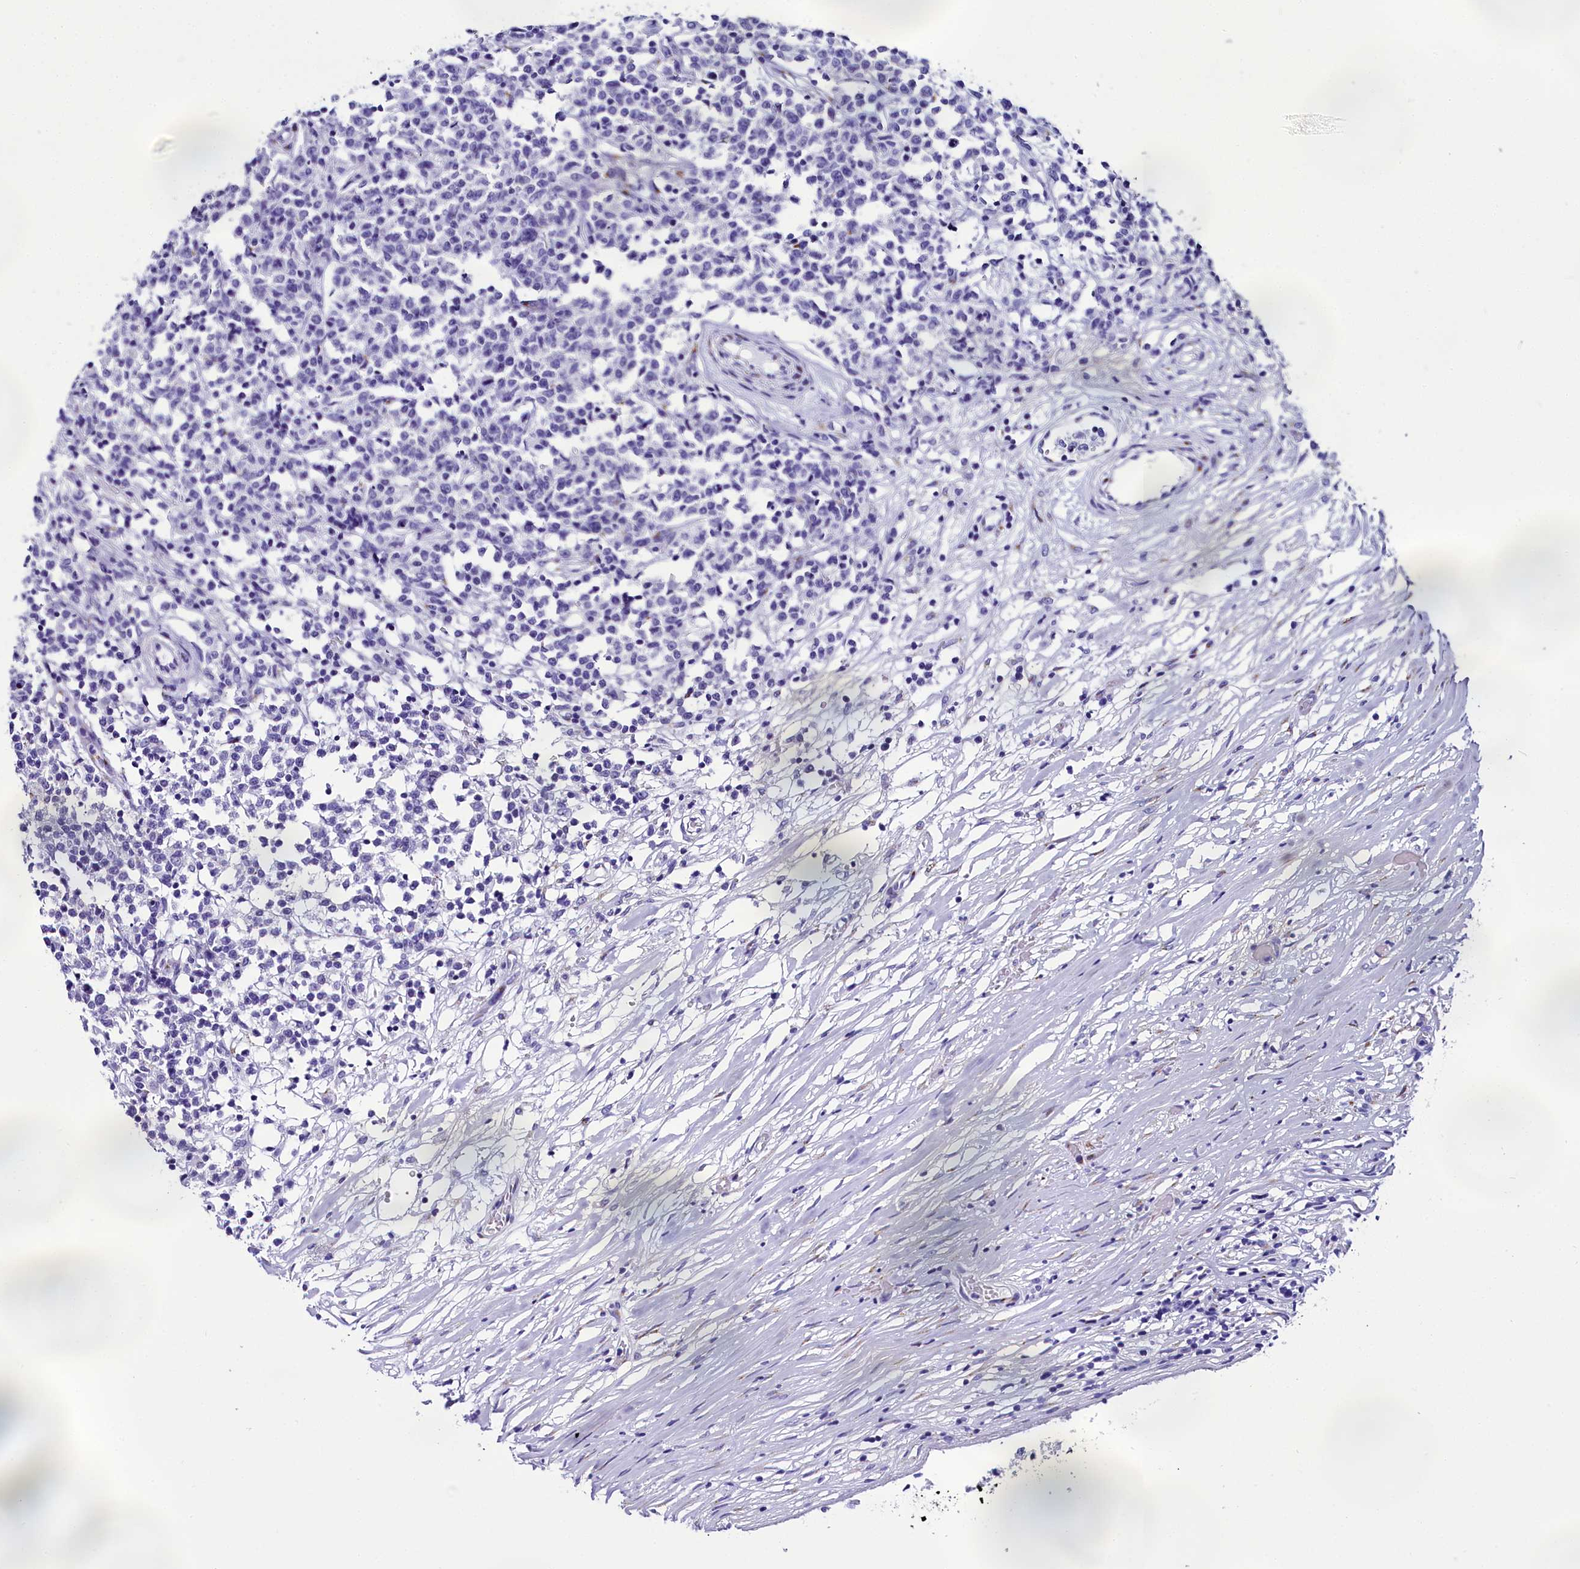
{"staining": {"intensity": "negative", "quantity": "none", "location": "none"}, "tissue": "lymphoma", "cell_type": "Tumor cells", "image_type": "cancer", "snomed": [{"axis": "morphology", "description": "Malignant lymphoma, non-Hodgkin's type, Low grade"}, {"axis": "topography", "description": "Small intestine"}], "caption": "Immunohistochemical staining of low-grade malignant lymphoma, non-Hodgkin's type displays no significant expression in tumor cells.", "gene": "AP3B2", "patient": {"sex": "female", "age": 59}}